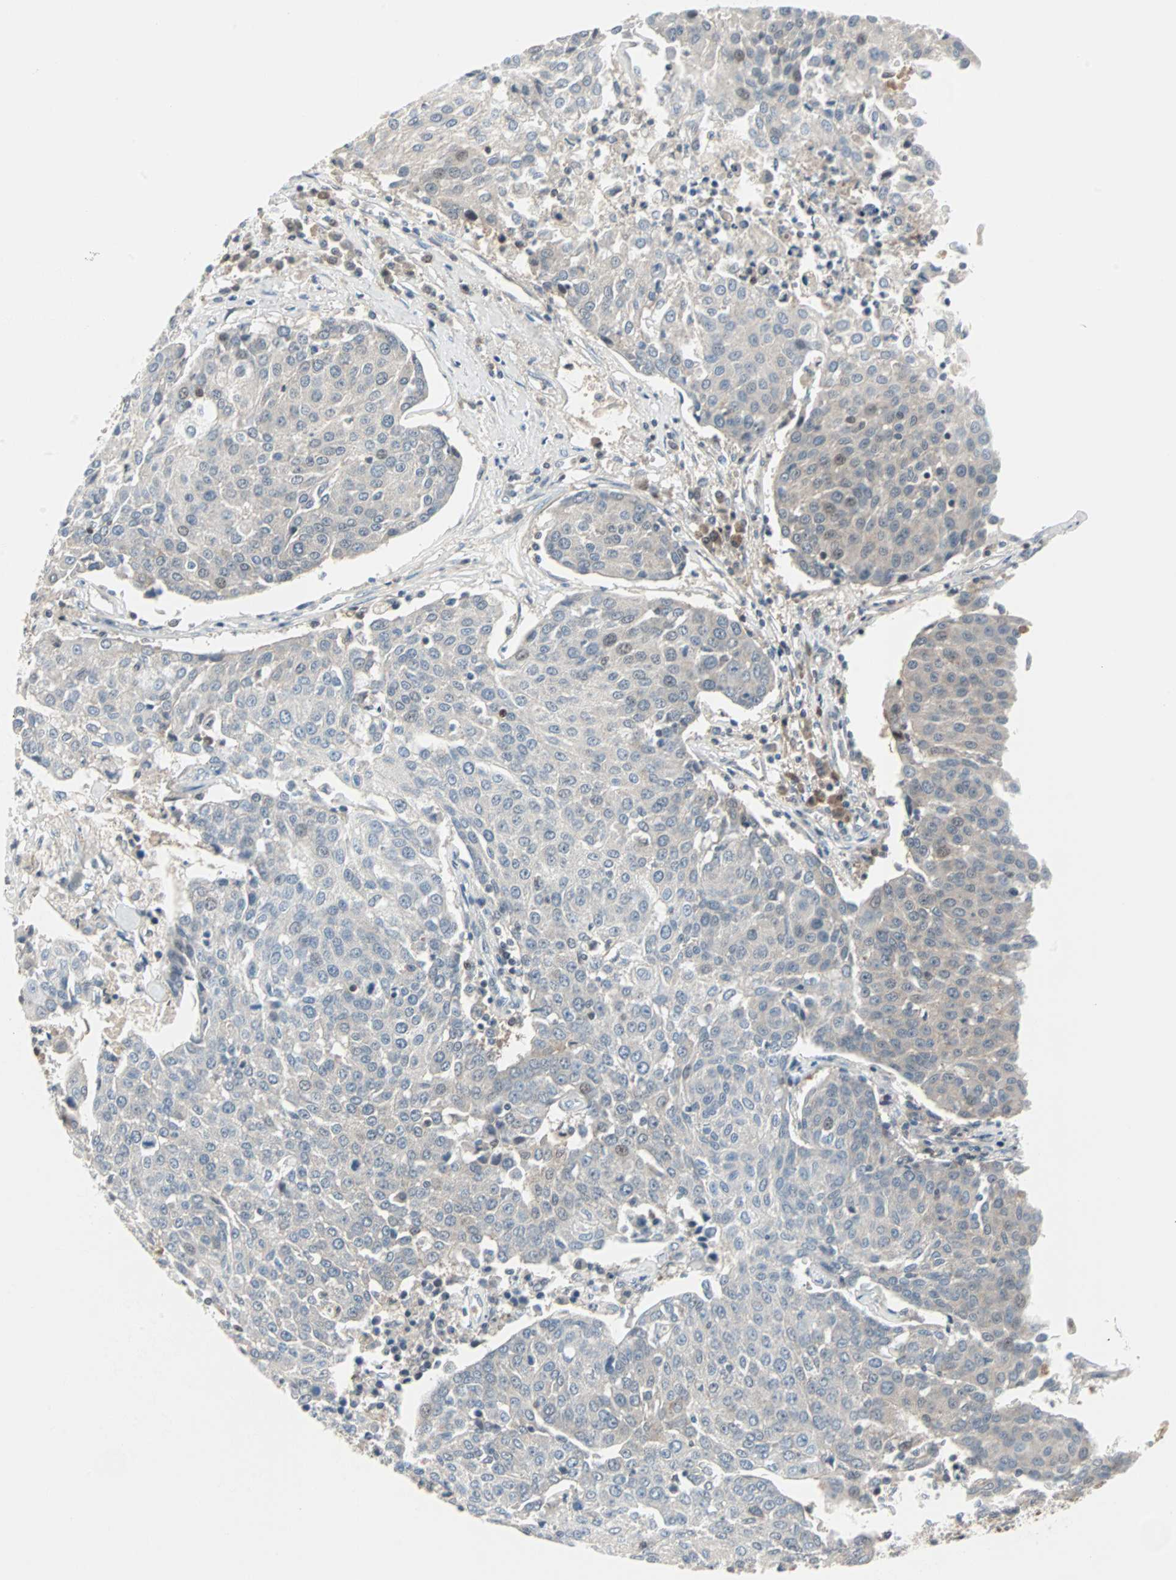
{"staining": {"intensity": "negative", "quantity": "none", "location": "none"}, "tissue": "urothelial cancer", "cell_type": "Tumor cells", "image_type": "cancer", "snomed": [{"axis": "morphology", "description": "Urothelial carcinoma, High grade"}, {"axis": "topography", "description": "Urinary bladder"}], "caption": "DAB immunohistochemical staining of human urothelial carcinoma (high-grade) displays no significant staining in tumor cells.", "gene": "CASP3", "patient": {"sex": "female", "age": 85}}